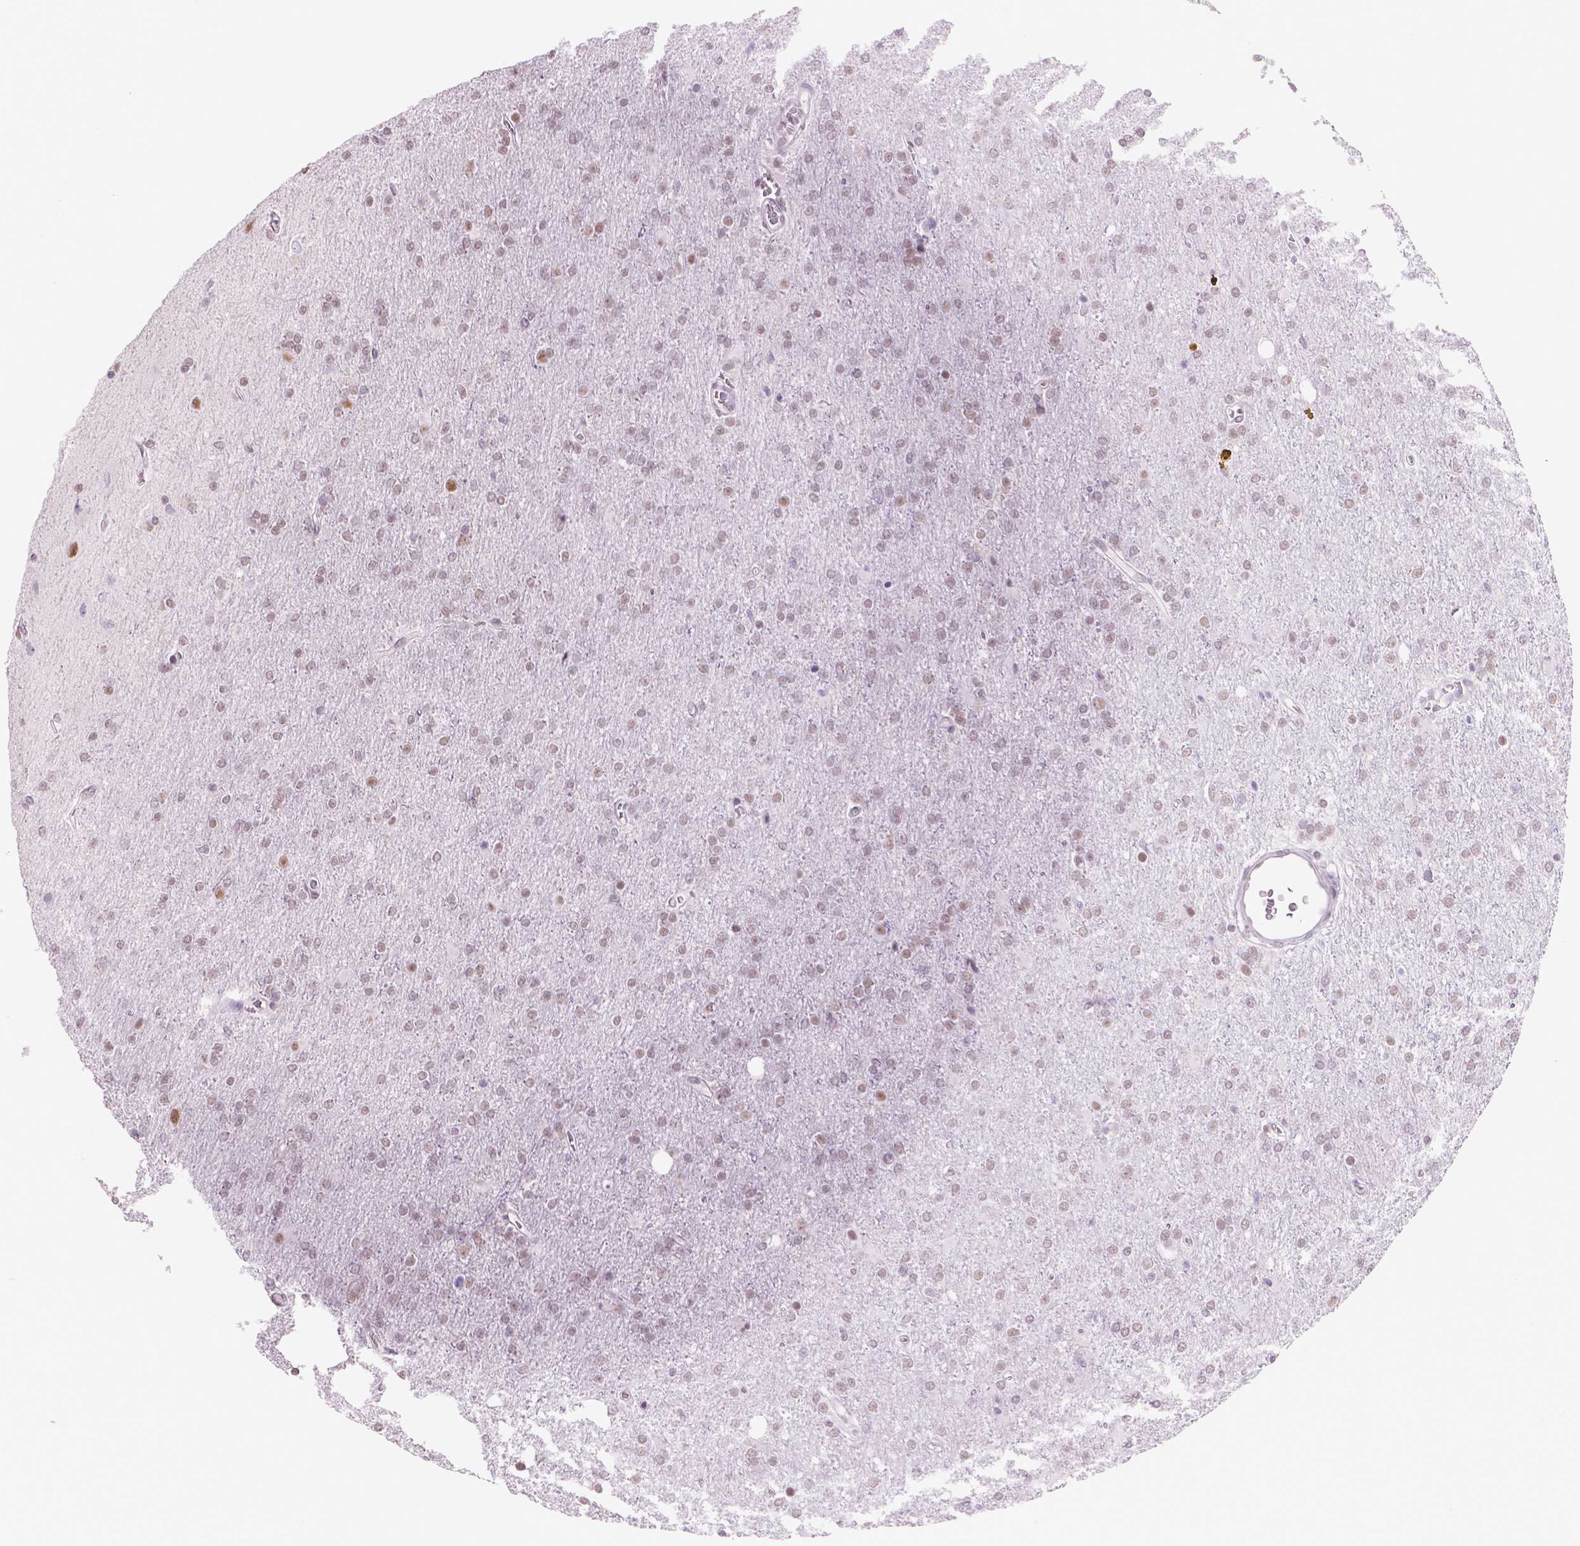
{"staining": {"intensity": "moderate", "quantity": "25%-75%", "location": "nuclear"}, "tissue": "glioma", "cell_type": "Tumor cells", "image_type": "cancer", "snomed": [{"axis": "morphology", "description": "Glioma, malignant, High grade"}, {"axis": "topography", "description": "Cerebral cortex"}], "caption": "DAB immunohistochemical staining of human glioma demonstrates moderate nuclear protein staining in approximately 25%-75% of tumor cells.", "gene": "POLR3D", "patient": {"sex": "male", "age": 70}}